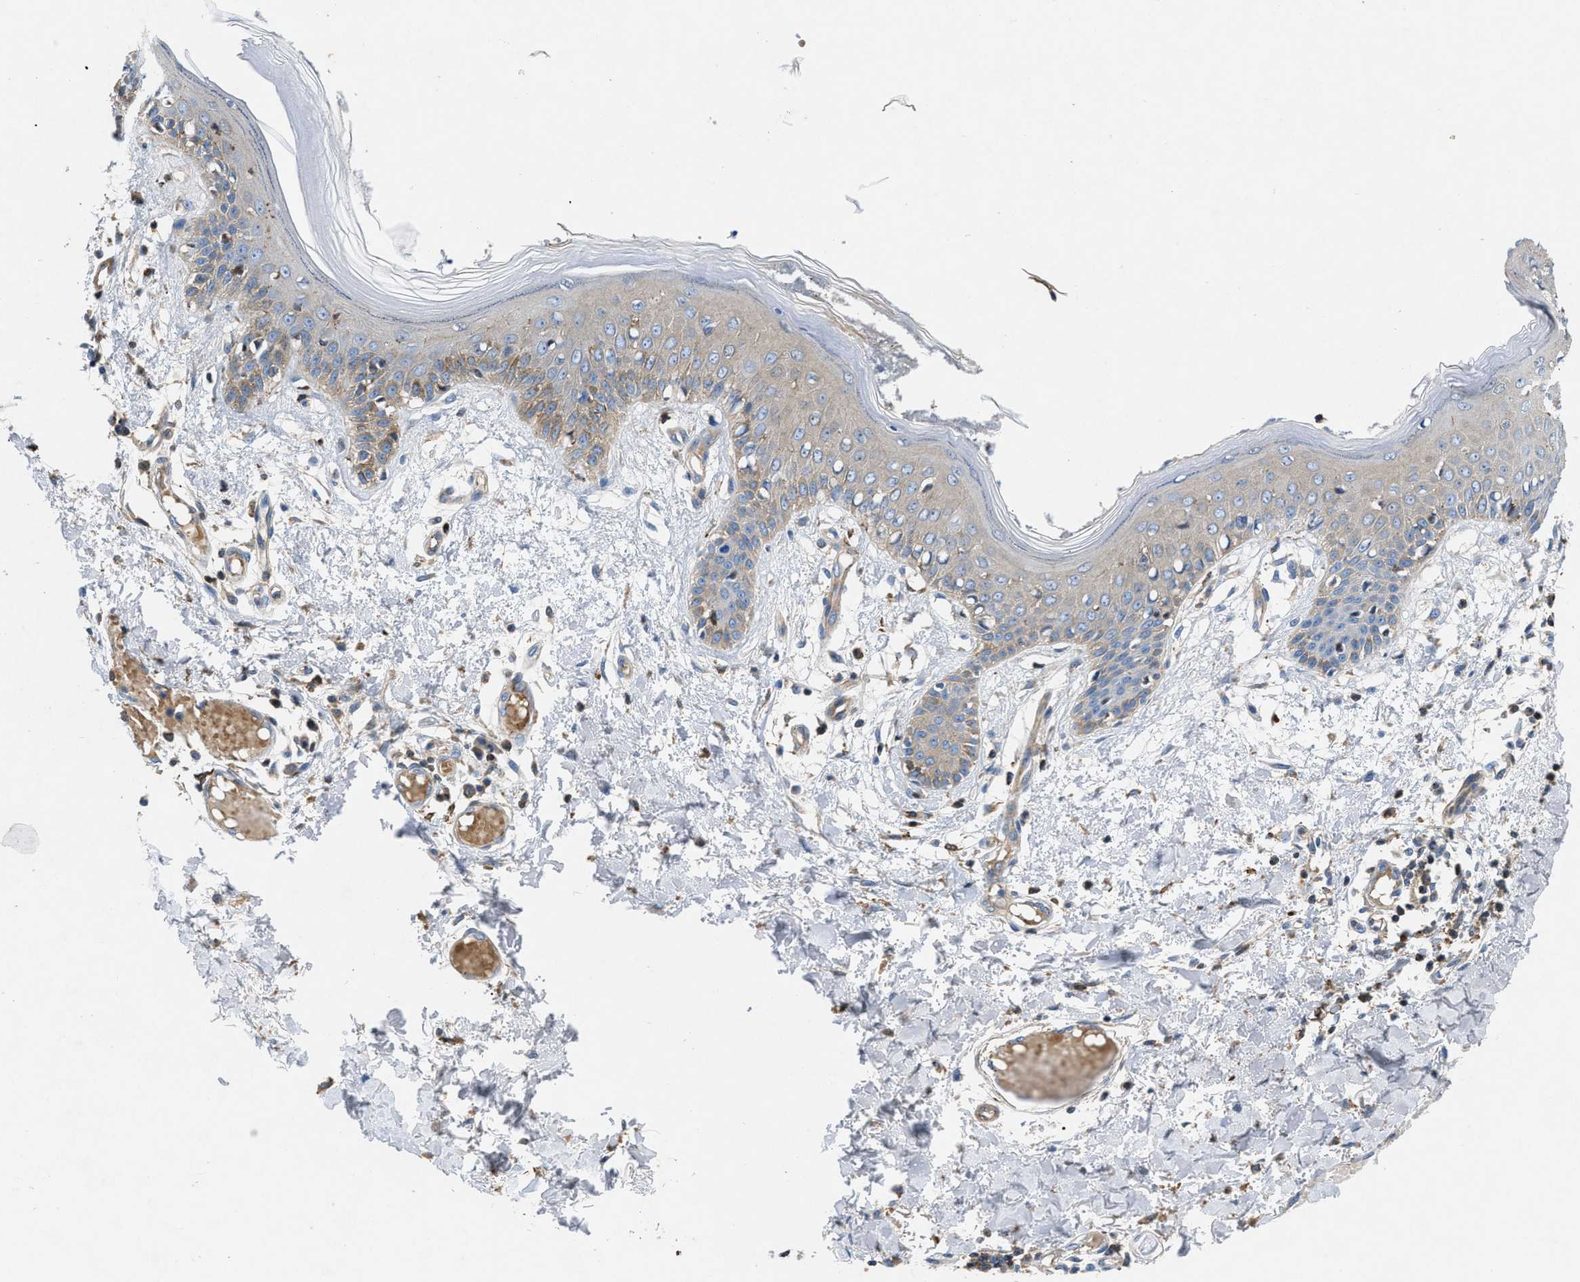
{"staining": {"intensity": "moderate", "quantity": "25%-75%", "location": "cytoplasmic/membranous"}, "tissue": "skin", "cell_type": "Fibroblasts", "image_type": "normal", "snomed": [{"axis": "morphology", "description": "Normal tissue, NOS"}, {"axis": "topography", "description": "Skin"}], "caption": "Immunohistochemical staining of unremarkable skin displays medium levels of moderate cytoplasmic/membranous staining in approximately 25%-75% of fibroblasts.", "gene": "ATP6V0D1", "patient": {"sex": "male", "age": 53}}